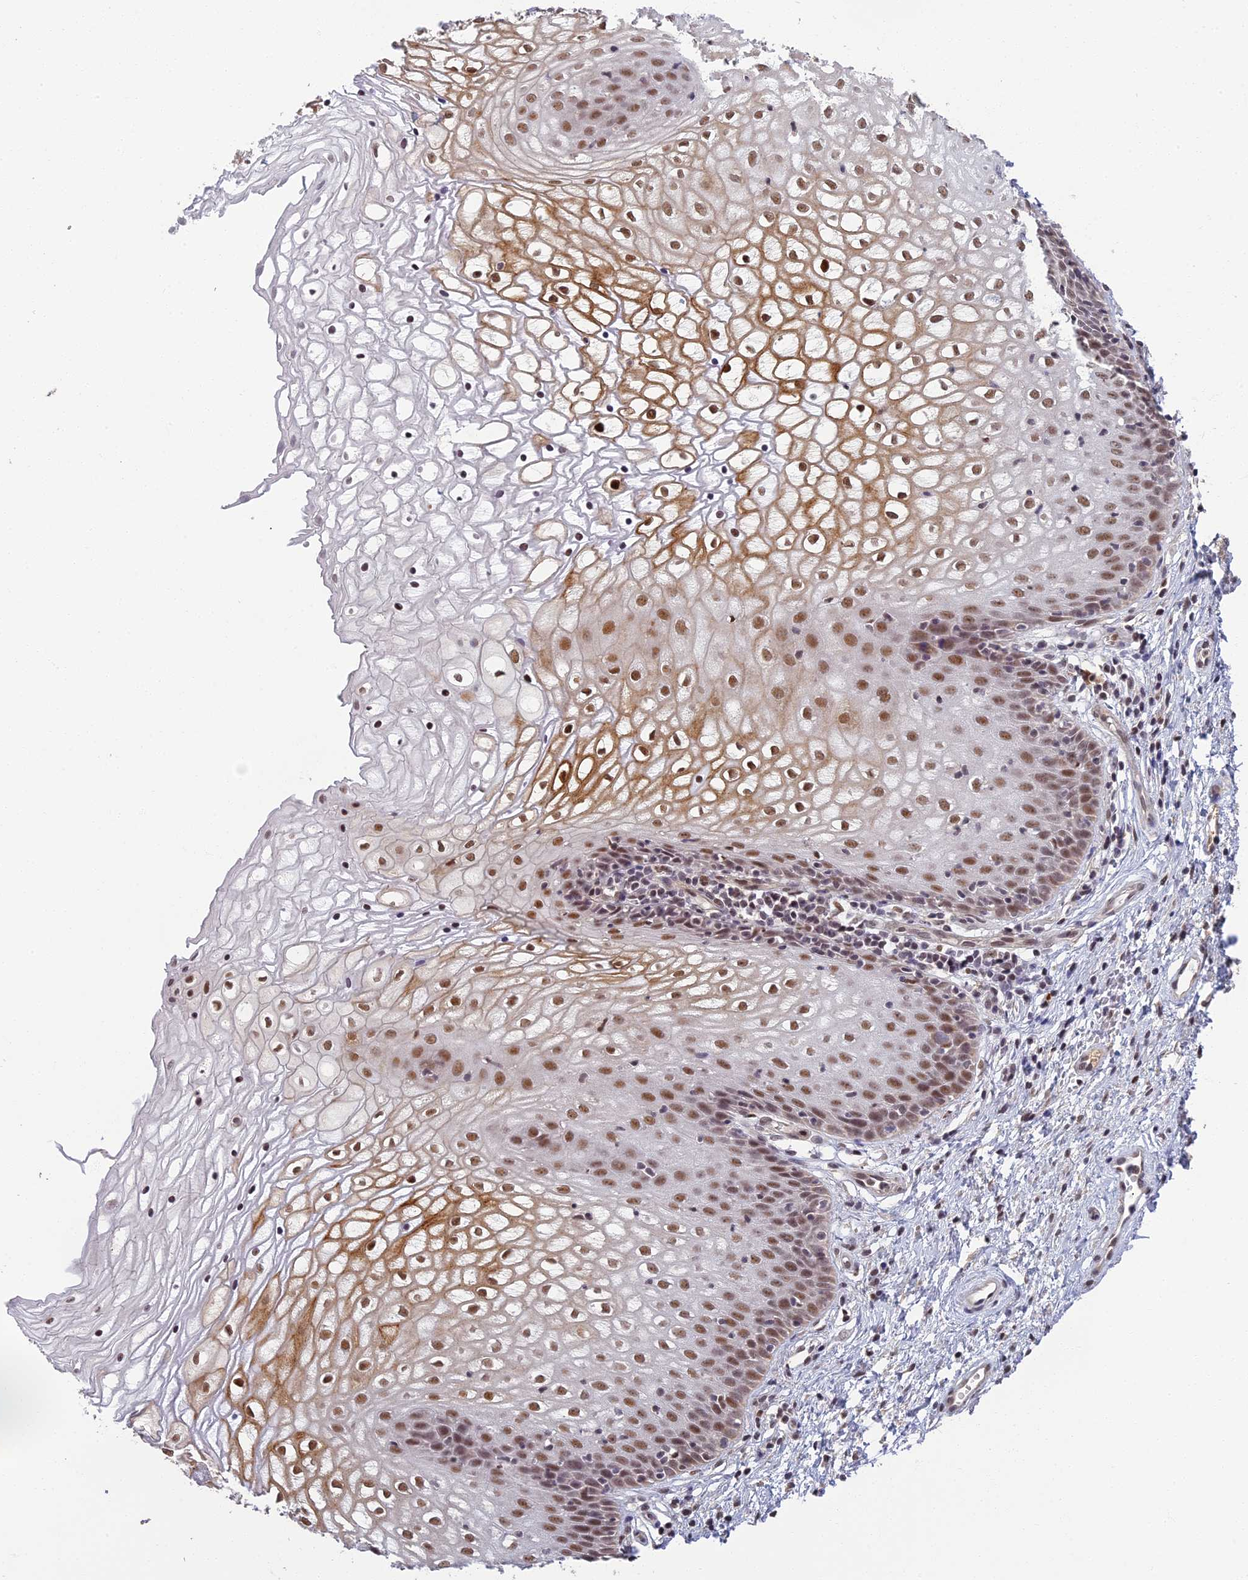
{"staining": {"intensity": "moderate", "quantity": ">75%", "location": "cytoplasmic/membranous,nuclear"}, "tissue": "vagina", "cell_type": "Squamous epithelial cells", "image_type": "normal", "snomed": [{"axis": "morphology", "description": "Normal tissue, NOS"}, {"axis": "topography", "description": "Vagina"}], "caption": "Protein staining of benign vagina shows moderate cytoplasmic/membranous,nuclear positivity in approximately >75% of squamous epithelial cells.", "gene": "MORF4L1", "patient": {"sex": "female", "age": 34}}